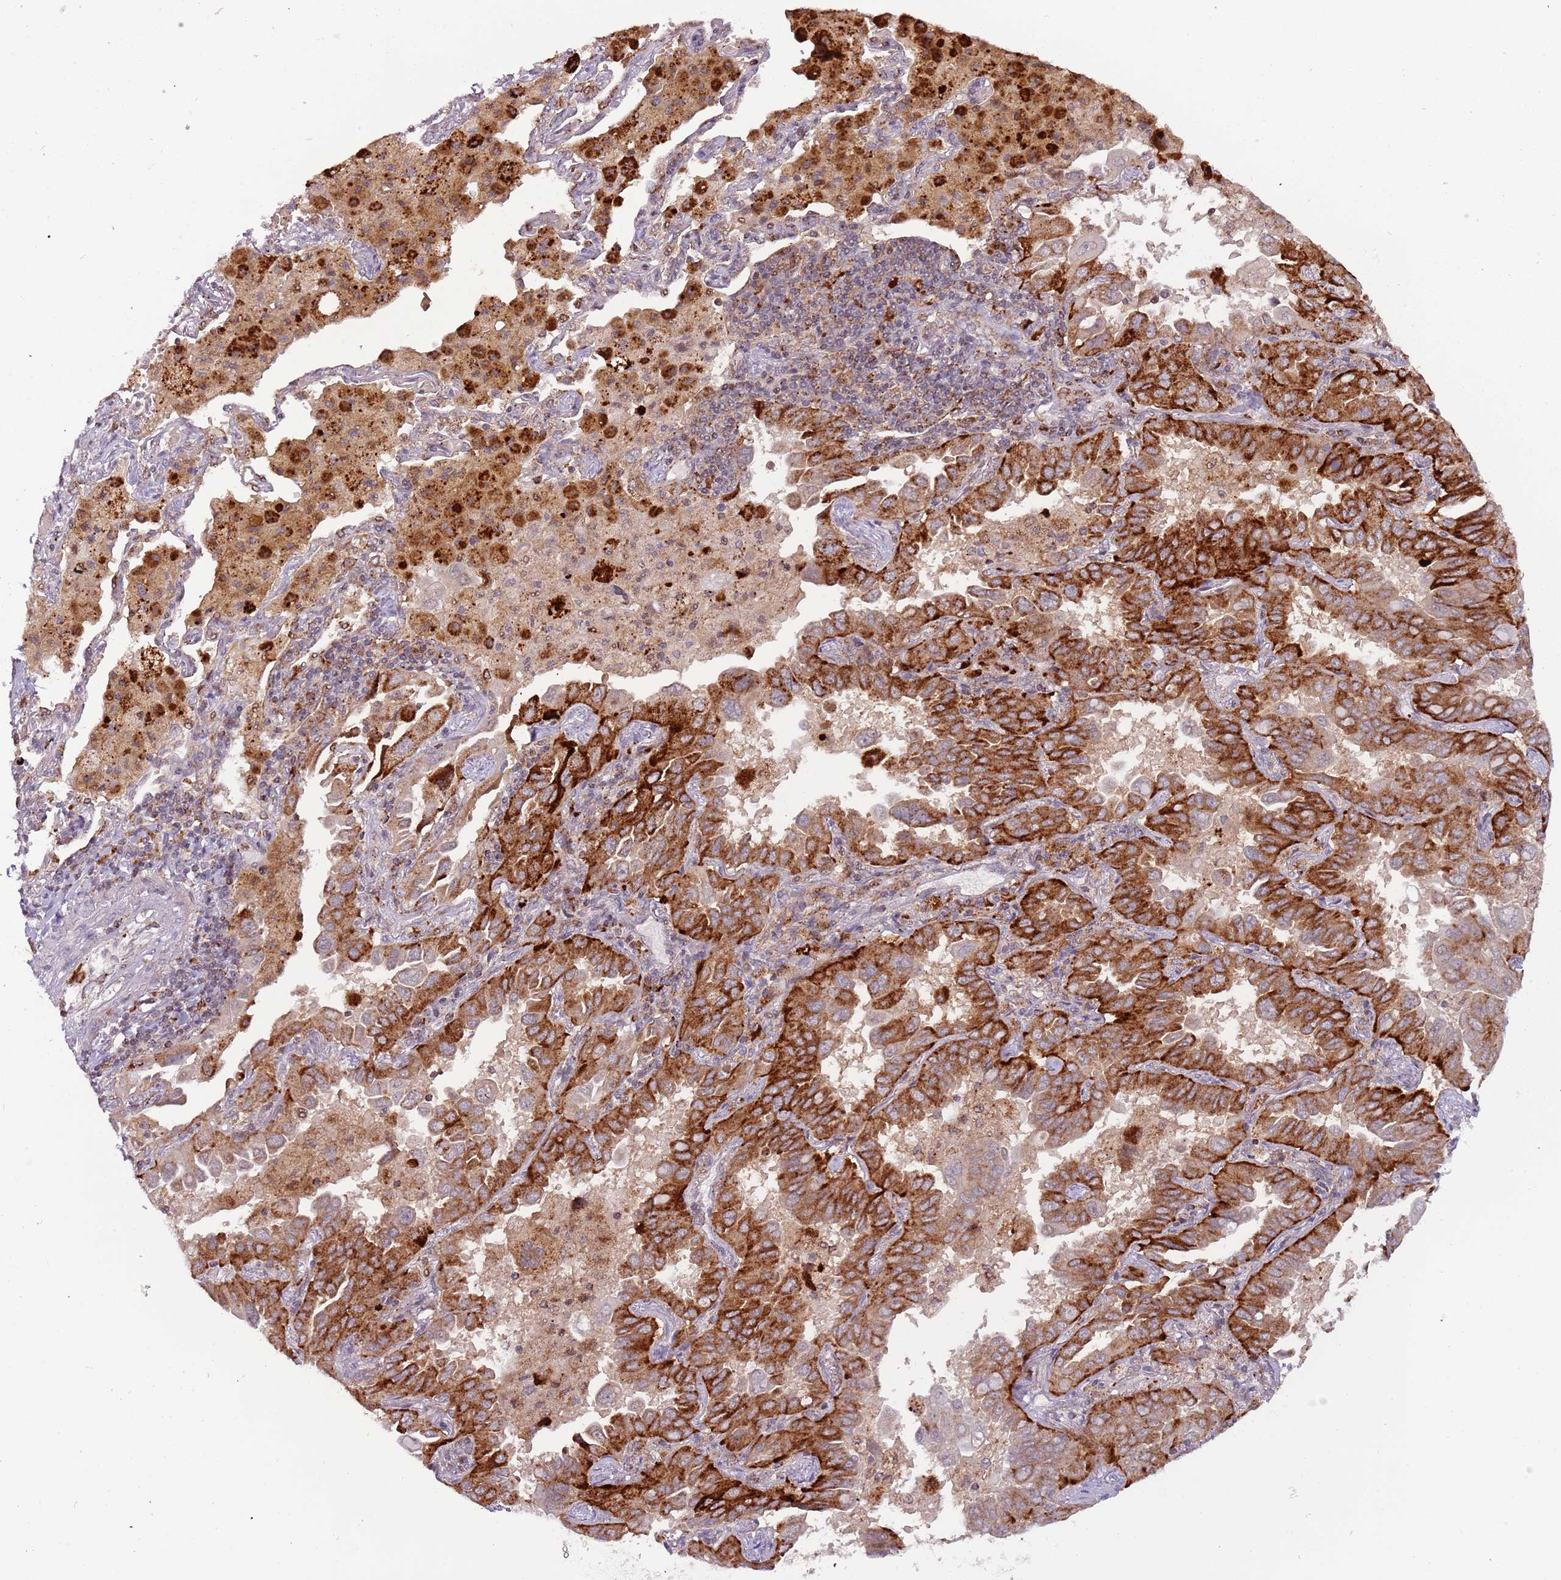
{"staining": {"intensity": "strong", "quantity": ">75%", "location": "cytoplasmic/membranous"}, "tissue": "lung cancer", "cell_type": "Tumor cells", "image_type": "cancer", "snomed": [{"axis": "morphology", "description": "Adenocarcinoma, NOS"}, {"axis": "topography", "description": "Lung"}], "caption": "Brown immunohistochemical staining in lung cancer reveals strong cytoplasmic/membranous expression in about >75% of tumor cells. The staining was performed using DAB (3,3'-diaminobenzidine) to visualize the protein expression in brown, while the nuclei were stained in blue with hematoxylin (Magnification: 20x).", "gene": "ULK3", "patient": {"sex": "male", "age": 64}}